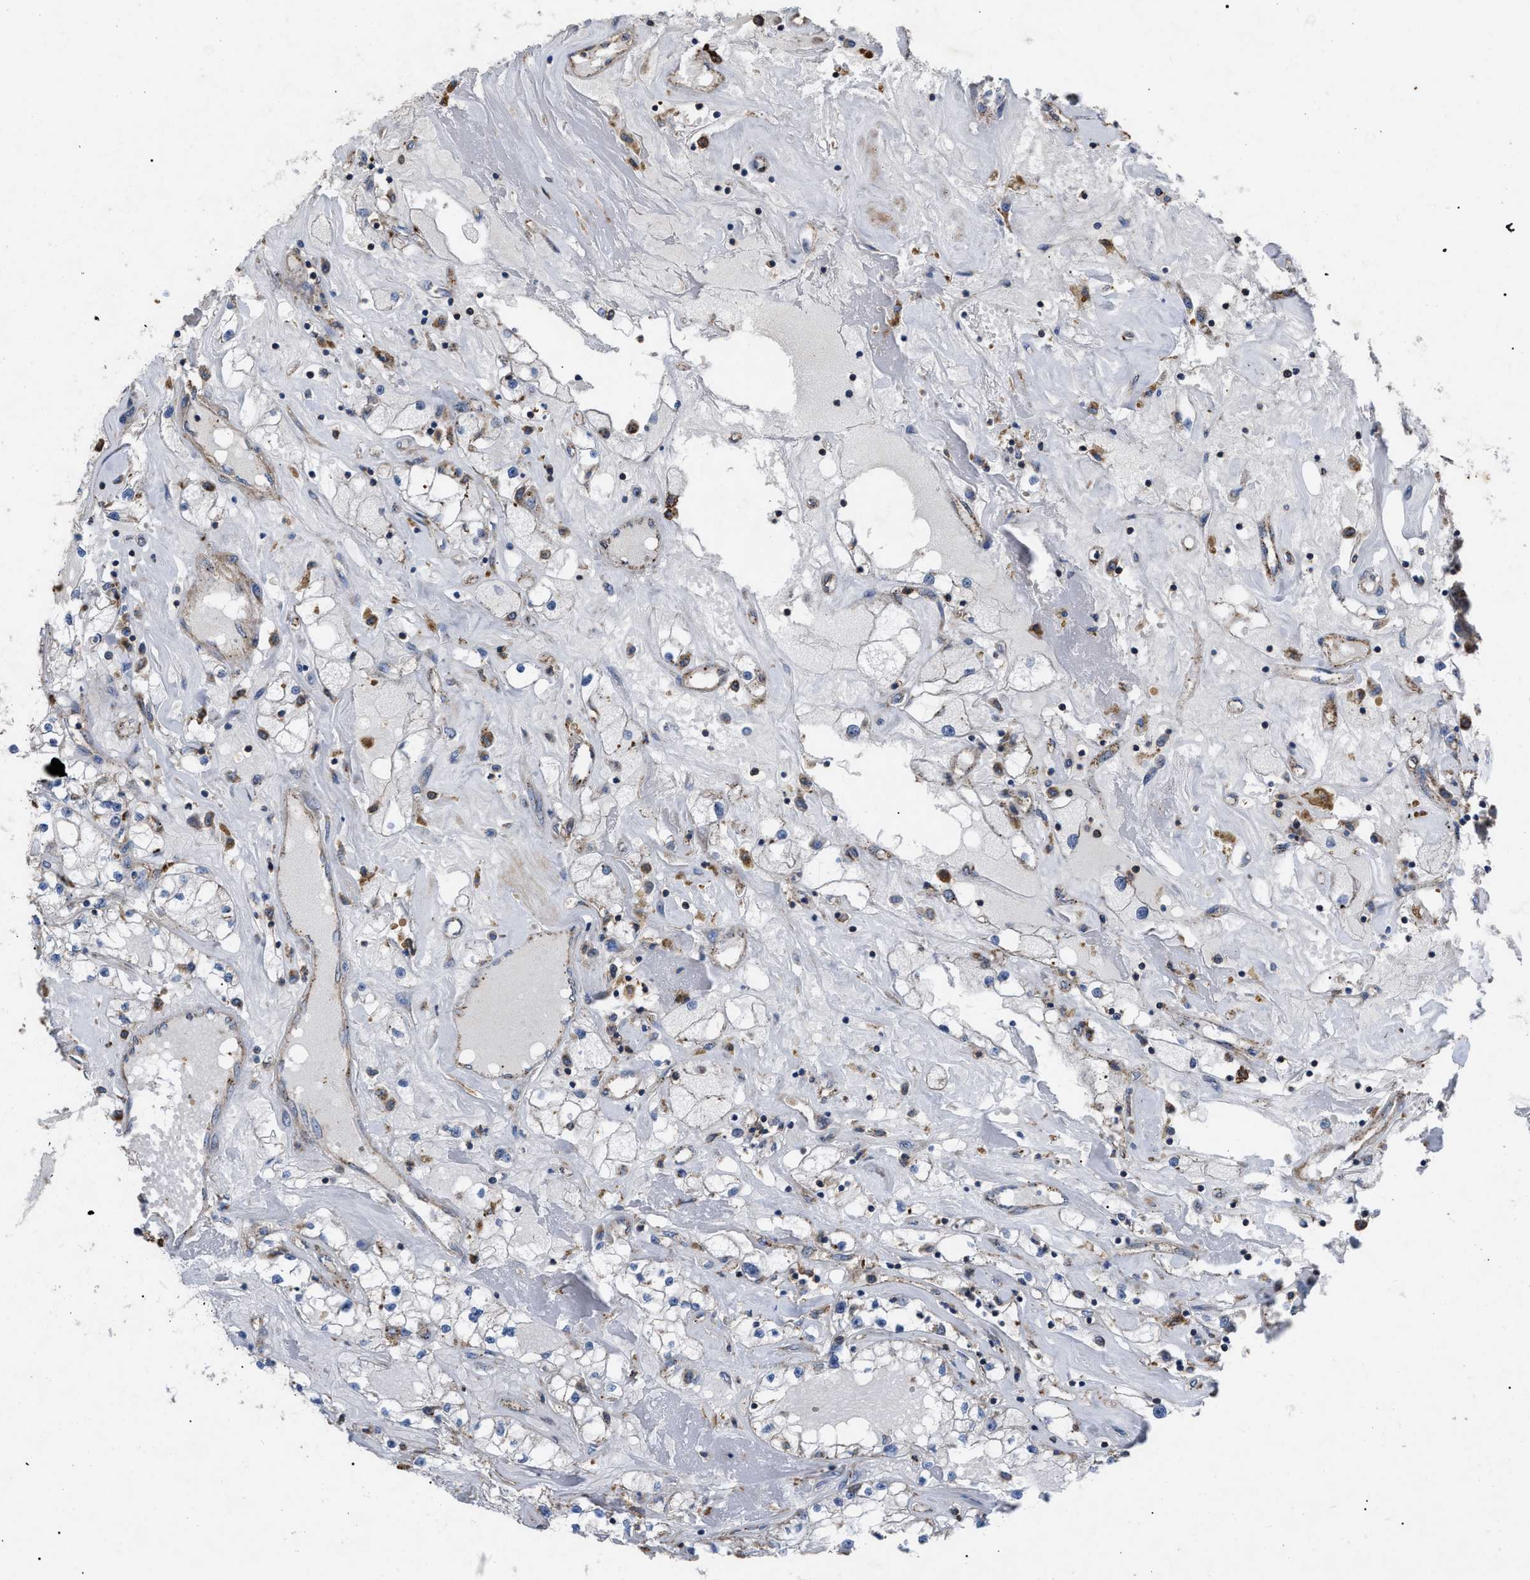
{"staining": {"intensity": "negative", "quantity": "none", "location": "none"}, "tissue": "renal cancer", "cell_type": "Tumor cells", "image_type": "cancer", "snomed": [{"axis": "morphology", "description": "Adenocarcinoma, NOS"}, {"axis": "topography", "description": "Kidney"}], "caption": "This is a image of IHC staining of renal cancer, which shows no staining in tumor cells.", "gene": "FAM171A2", "patient": {"sex": "male", "age": 56}}